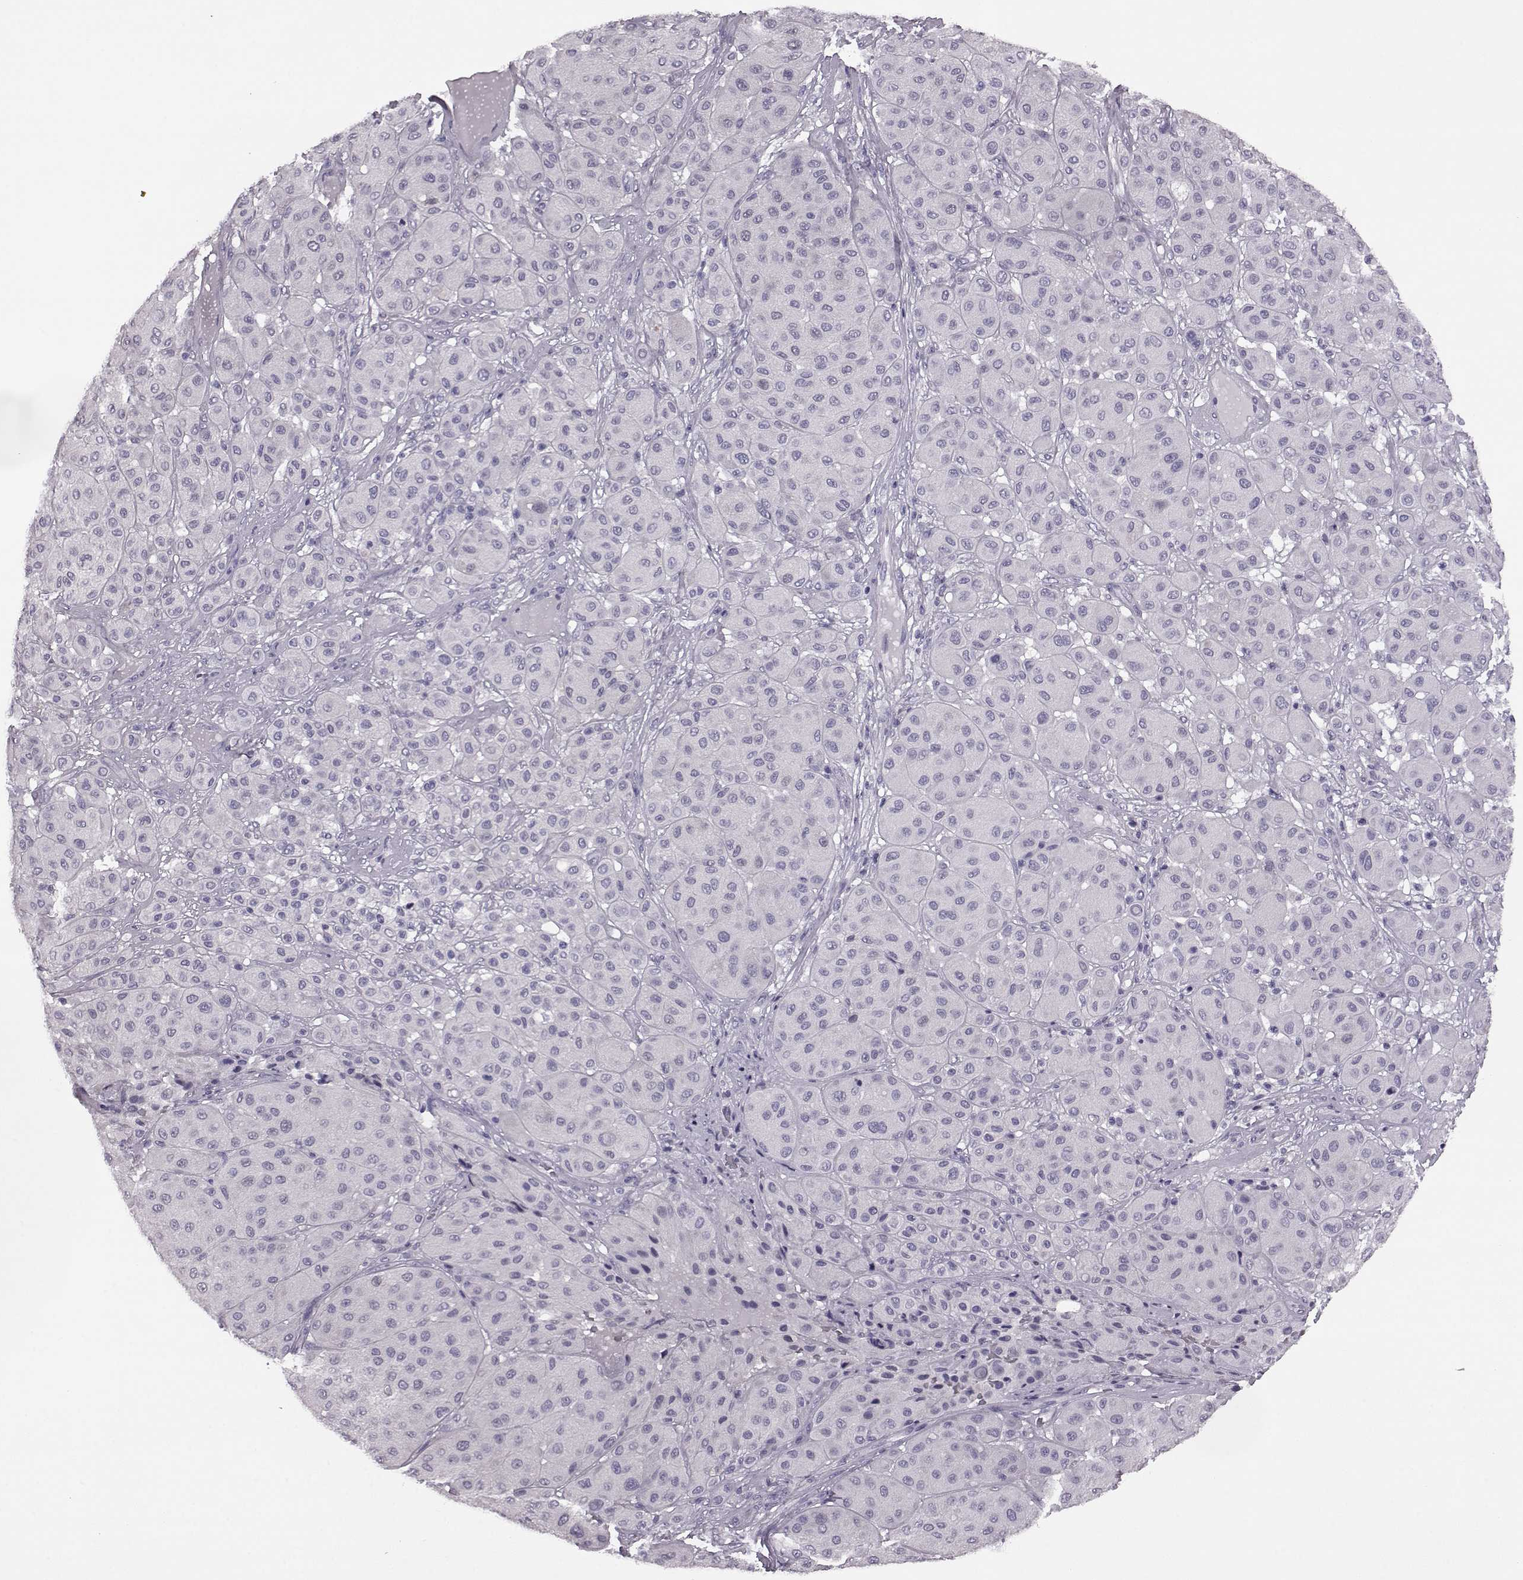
{"staining": {"intensity": "negative", "quantity": "none", "location": "none"}, "tissue": "melanoma", "cell_type": "Tumor cells", "image_type": "cancer", "snomed": [{"axis": "morphology", "description": "Malignant melanoma, Metastatic site"}, {"axis": "topography", "description": "Smooth muscle"}], "caption": "The immunohistochemistry (IHC) image has no significant expression in tumor cells of melanoma tissue.", "gene": "ODAD4", "patient": {"sex": "male", "age": 41}}